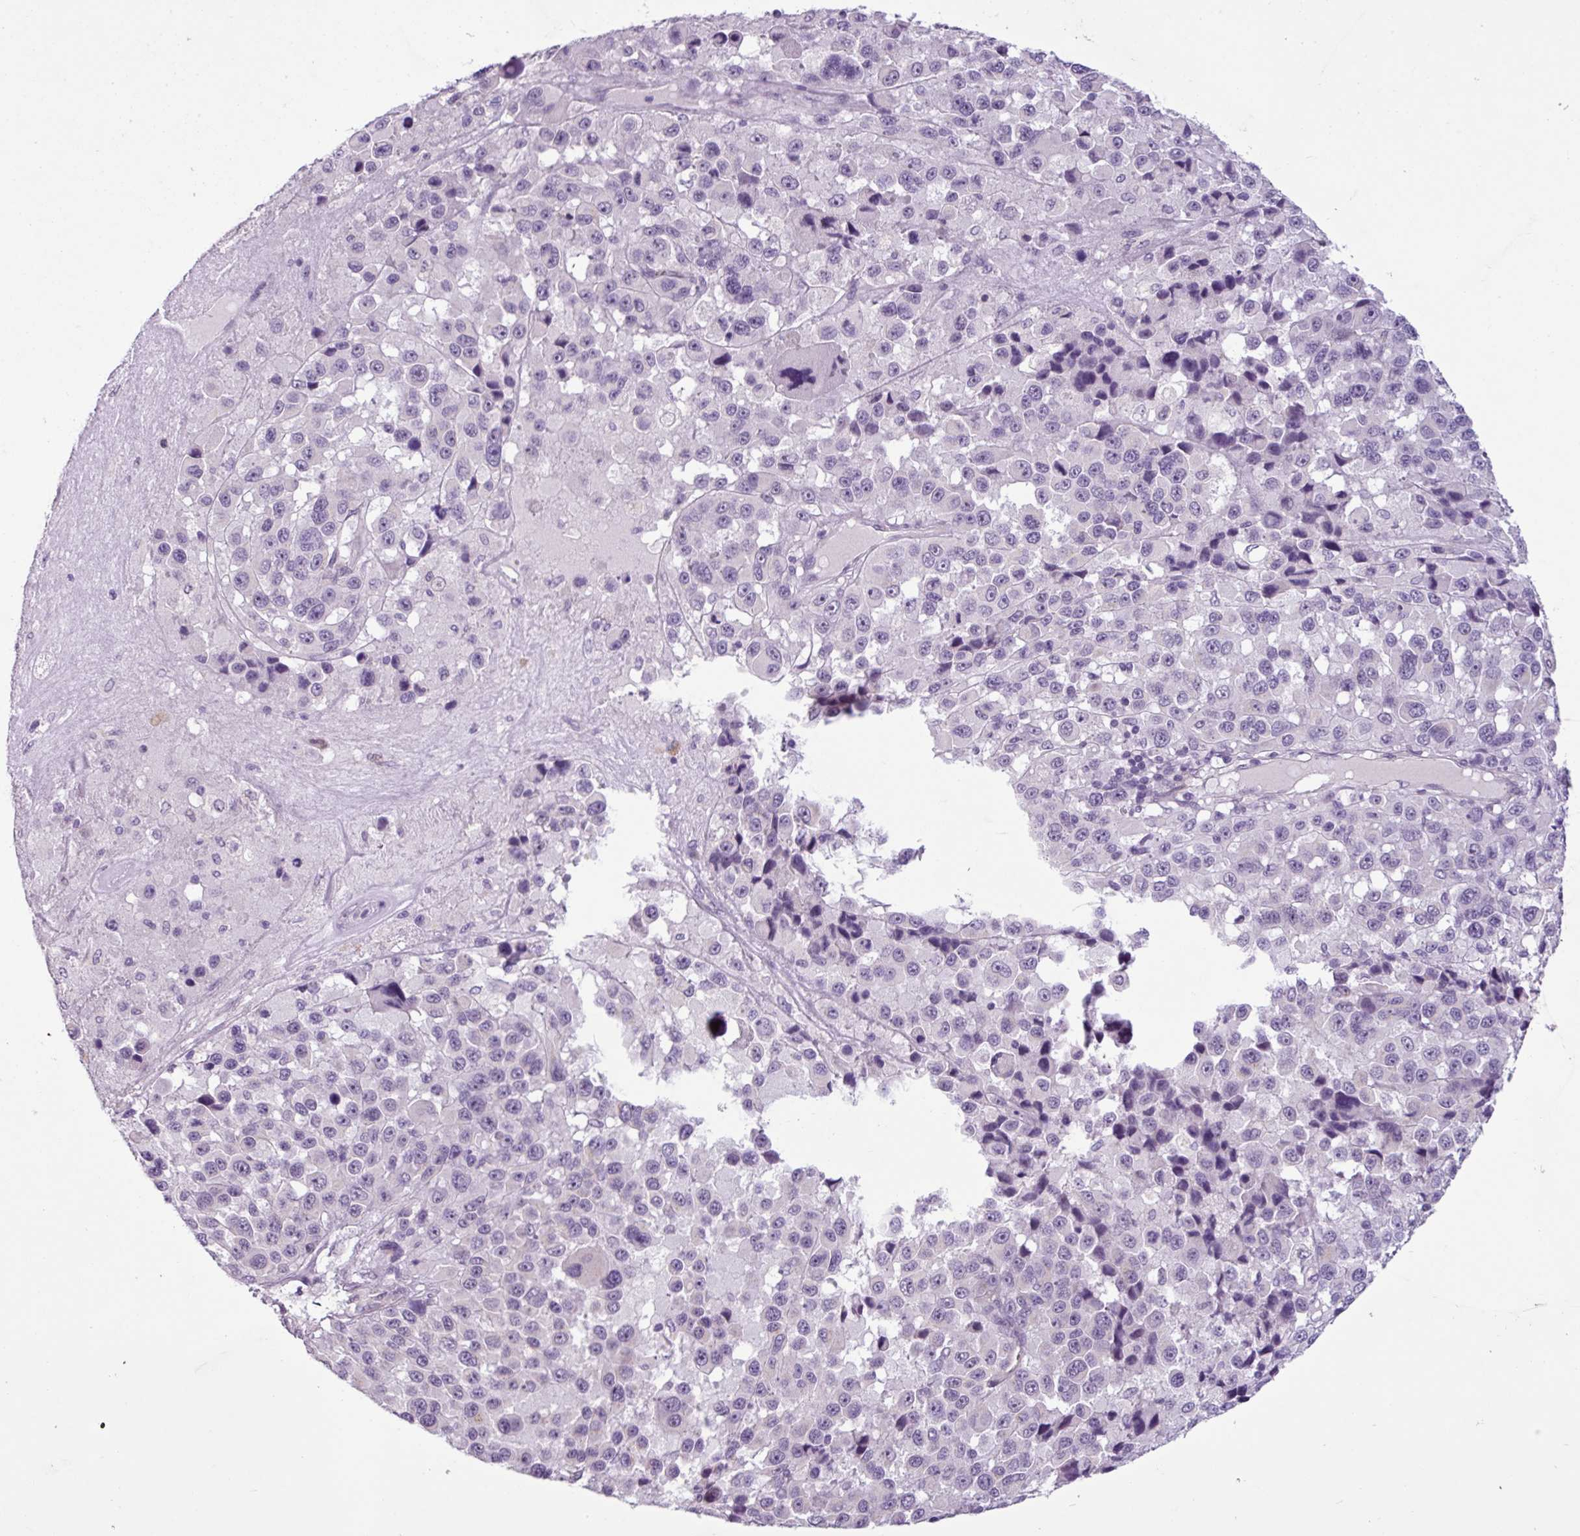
{"staining": {"intensity": "negative", "quantity": "none", "location": "none"}, "tissue": "melanoma", "cell_type": "Tumor cells", "image_type": "cancer", "snomed": [{"axis": "morphology", "description": "Malignant melanoma, Metastatic site"}, {"axis": "topography", "description": "Lymph node"}], "caption": "An image of human melanoma is negative for staining in tumor cells.", "gene": "C9orf24", "patient": {"sex": "female", "age": 65}}